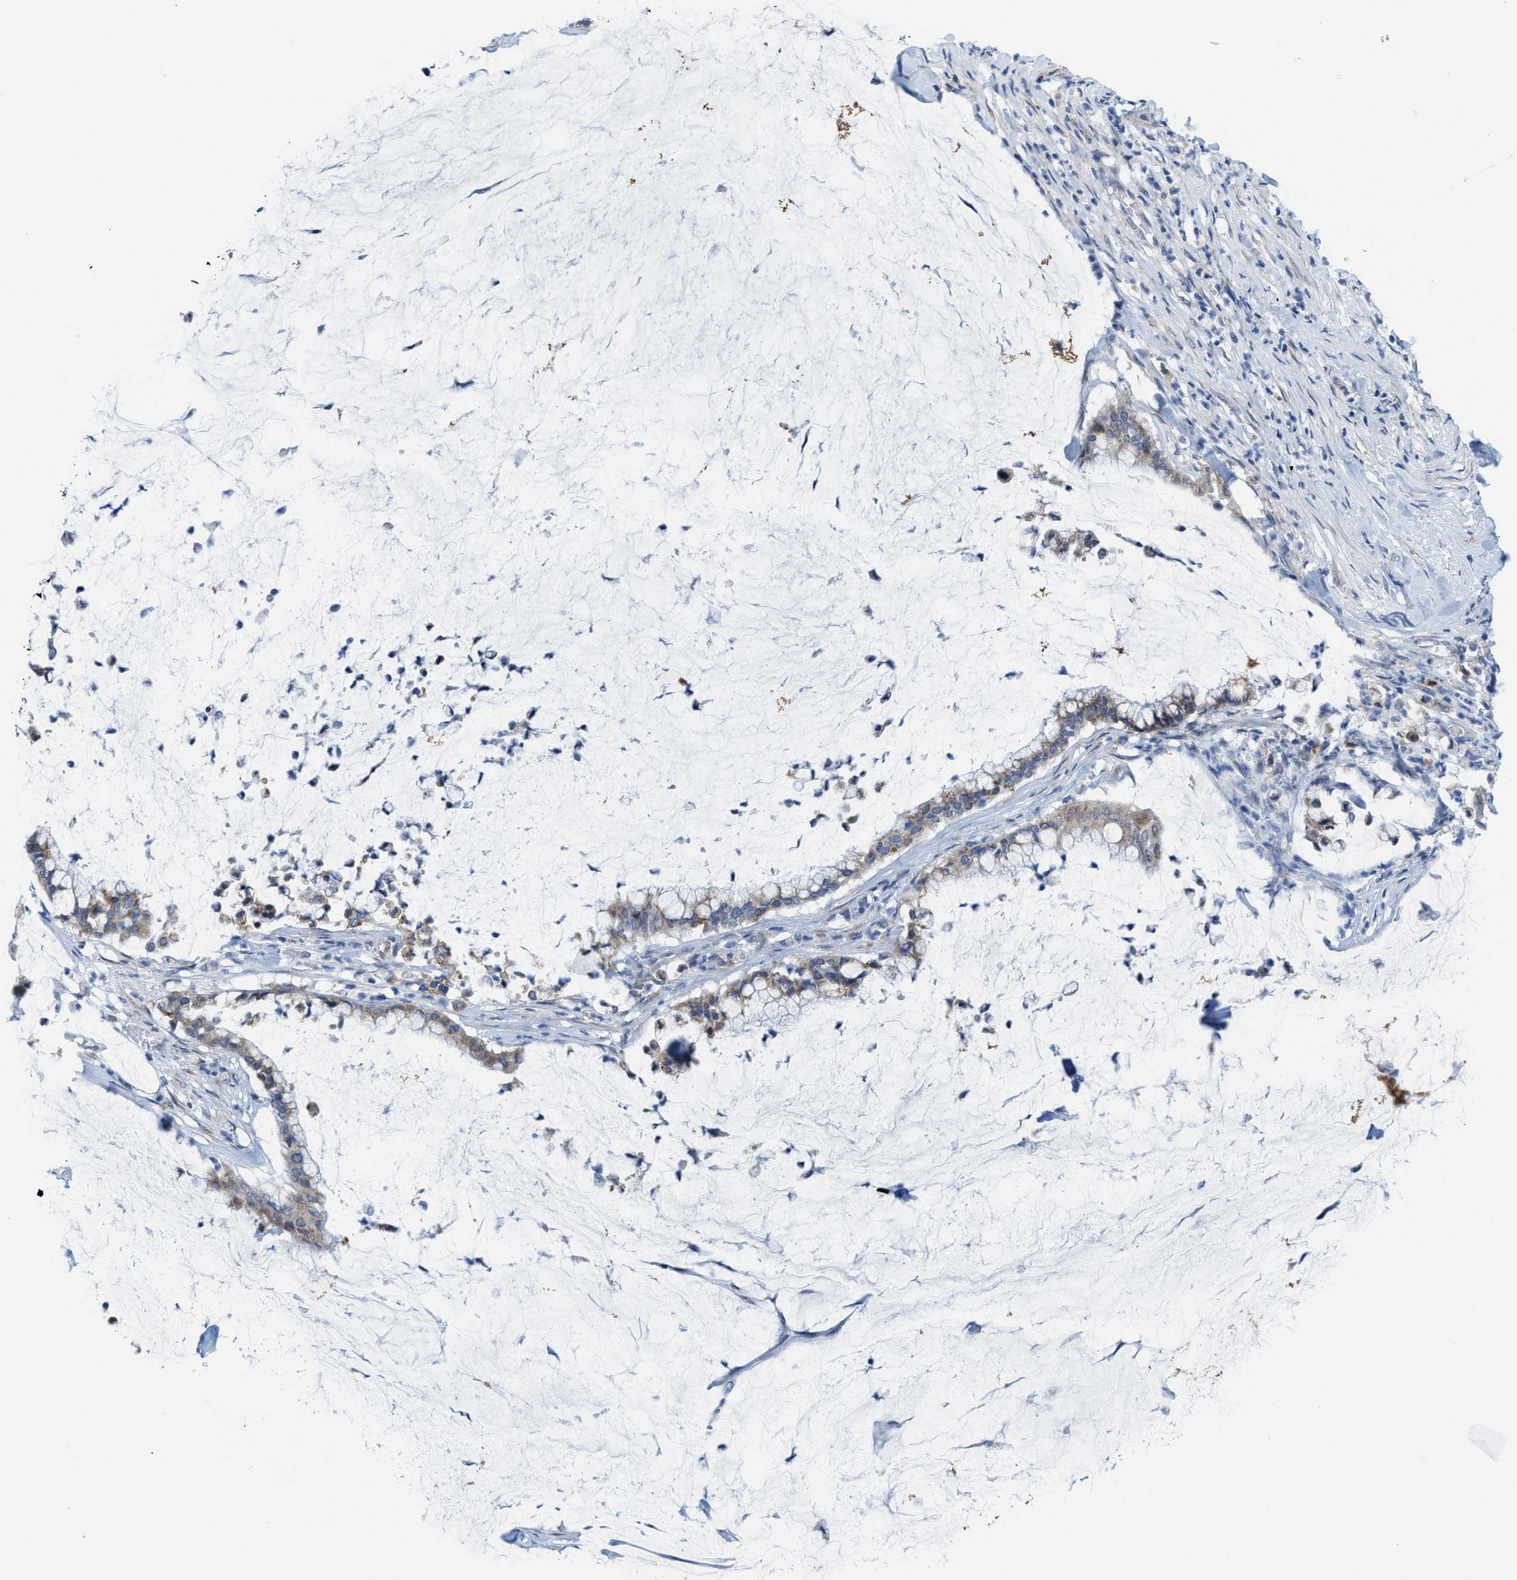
{"staining": {"intensity": "weak", "quantity": "25%-75%", "location": "cytoplasmic/membranous"}, "tissue": "pancreatic cancer", "cell_type": "Tumor cells", "image_type": "cancer", "snomed": [{"axis": "morphology", "description": "Adenocarcinoma, NOS"}, {"axis": "topography", "description": "Pancreas"}], "caption": "Immunohistochemistry (IHC) micrograph of human pancreatic adenocarcinoma stained for a protein (brown), which shows low levels of weak cytoplasmic/membranous expression in approximately 25%-75% of tumor cells.", "gene": "KIFC3", "patient": {"sex": "male", "age": 41}}